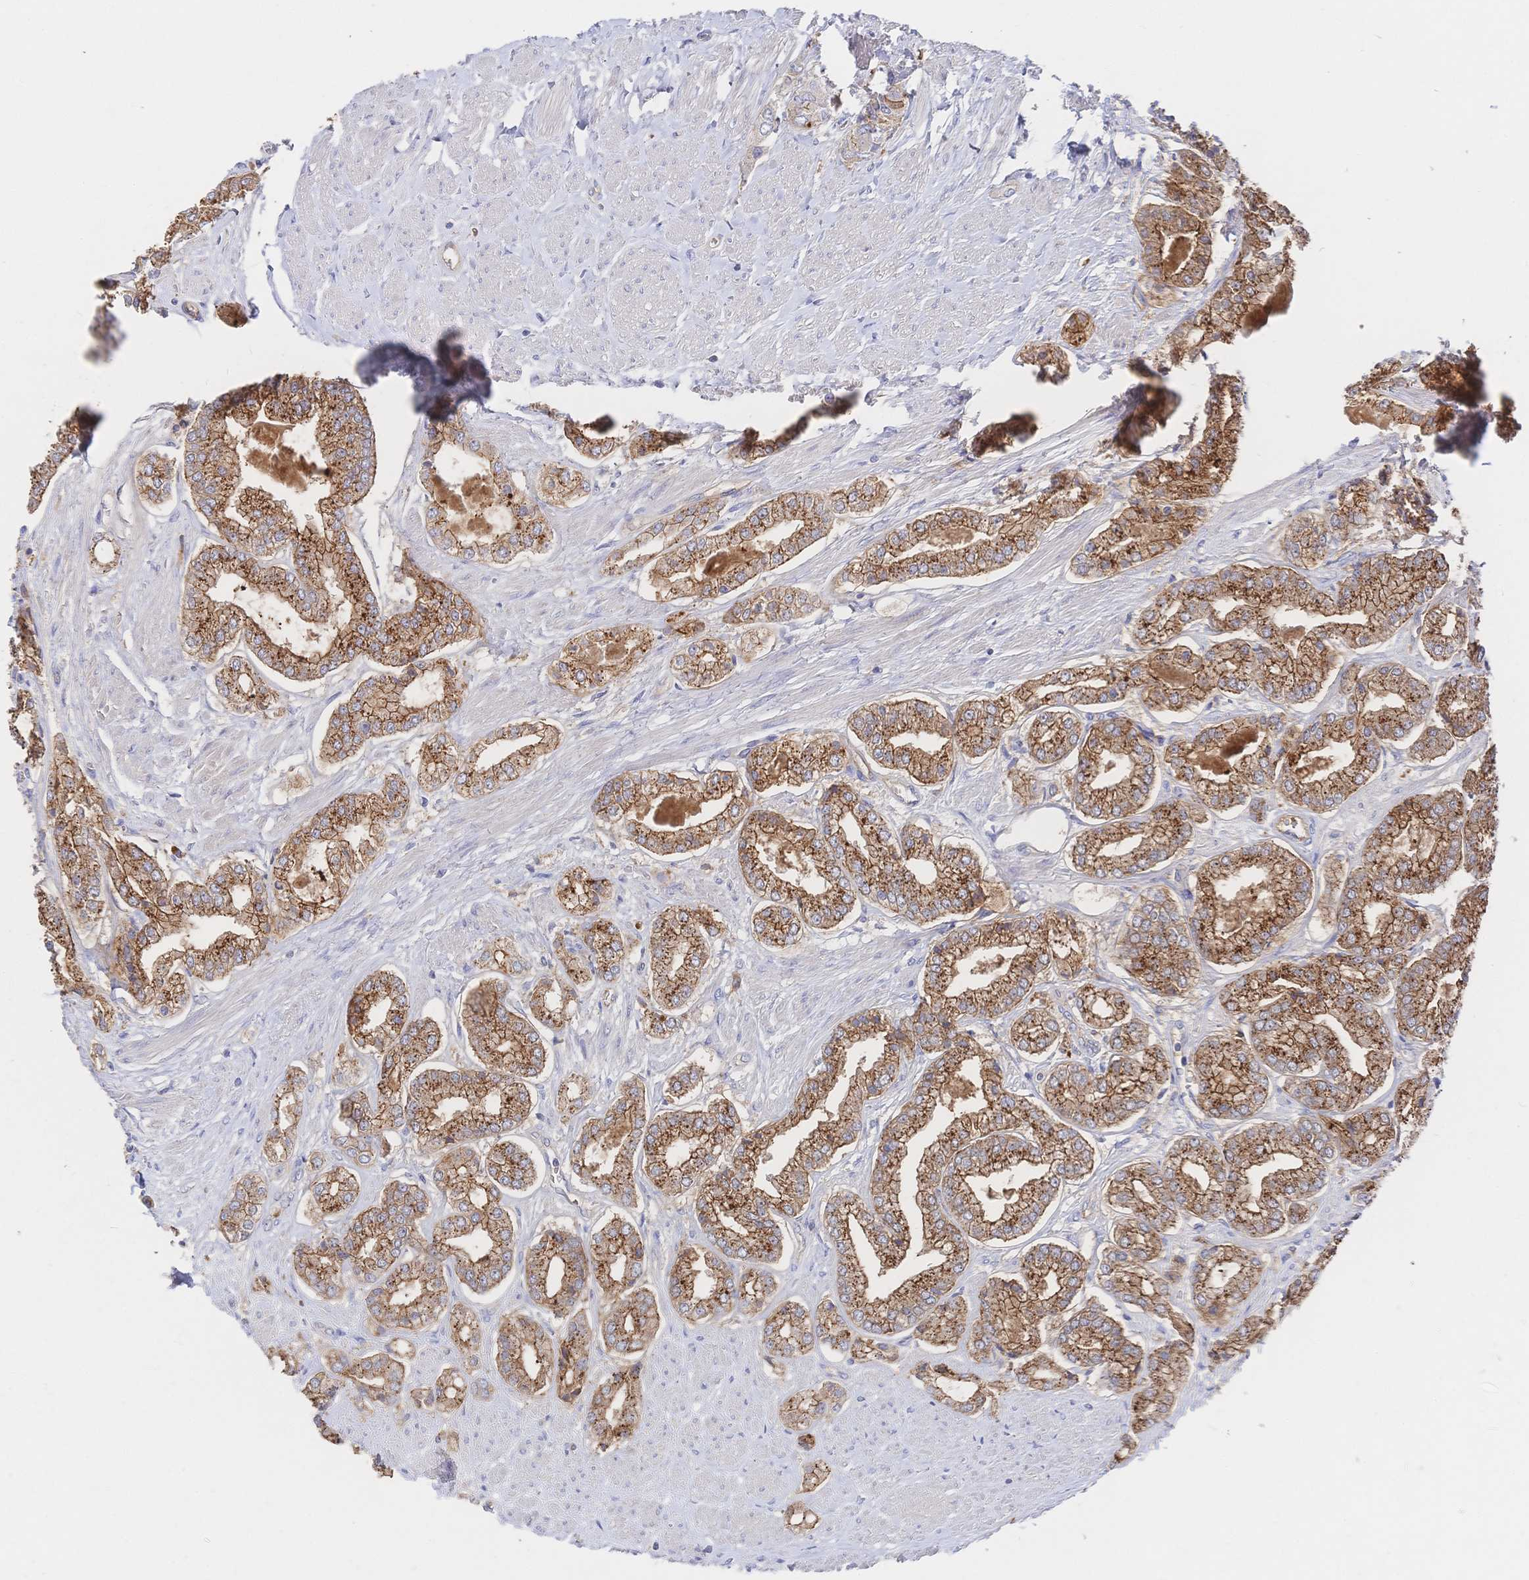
{"staining": {"intensity": "moderate", "quantity": ">75%", "location": "cytoplasmic/membranous"}, "tissue": "prostate cancer", "cell_type": "Tumor cells", "image_type": "cancer", "snomed": [{"axis": "morphology", "description": "Adenocarcinoma, Low grade"}, {"axis": "topography", "description": "Prostate"}], "caption": "IHC micrograph of prostate cancer (low-grade adenocarcinoma) stained for a protein (brown), which exhibits medium levels of moderate cytoplasmic/membranous expression in about >75% of tumor cells.", "gene": "F11R", "patient": {"sex": "male", "age": 69}}